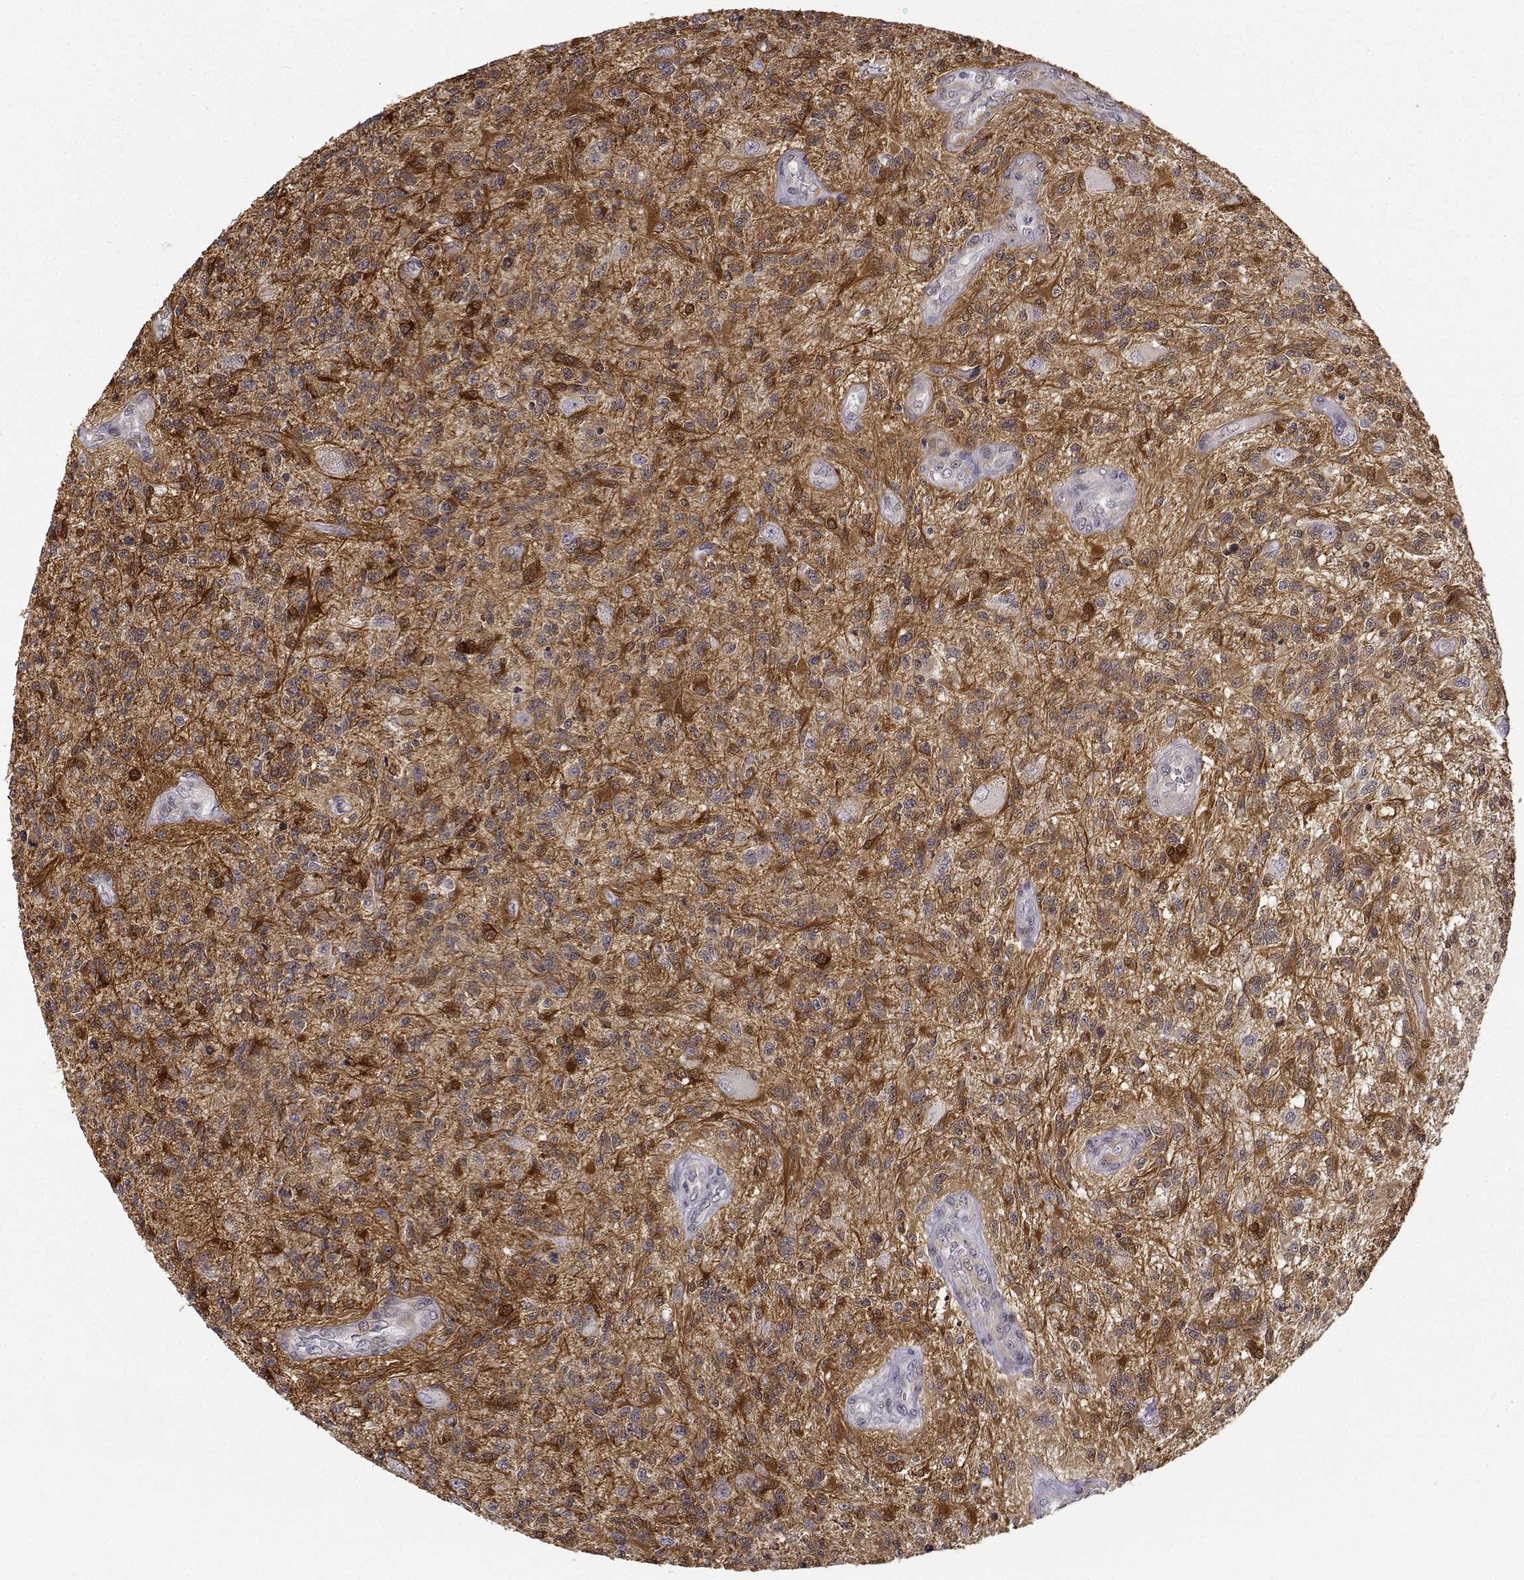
{"staining": {"intensity": "moderate", "quantity": ">75%", "location": "cytoplasmic/membranous,nuclear"}, "tissue": "glioma", "cell_type": "Tumor cells", "image_type": "cancer", "snomed": [{"axis": "morphology", "description": "Glioma, malignant, High grade"}, {"axis": "topography", "description": "Brain"}], "caption": "Brown immunohistochemical staining in human high-grade glioma (malignant) shows moderate cytoplasmic/membranous and nuclear positivity in about >75% of tumor cells.", "gene": "PHGDH", "patient": {"sex": "male", "age": 56}}